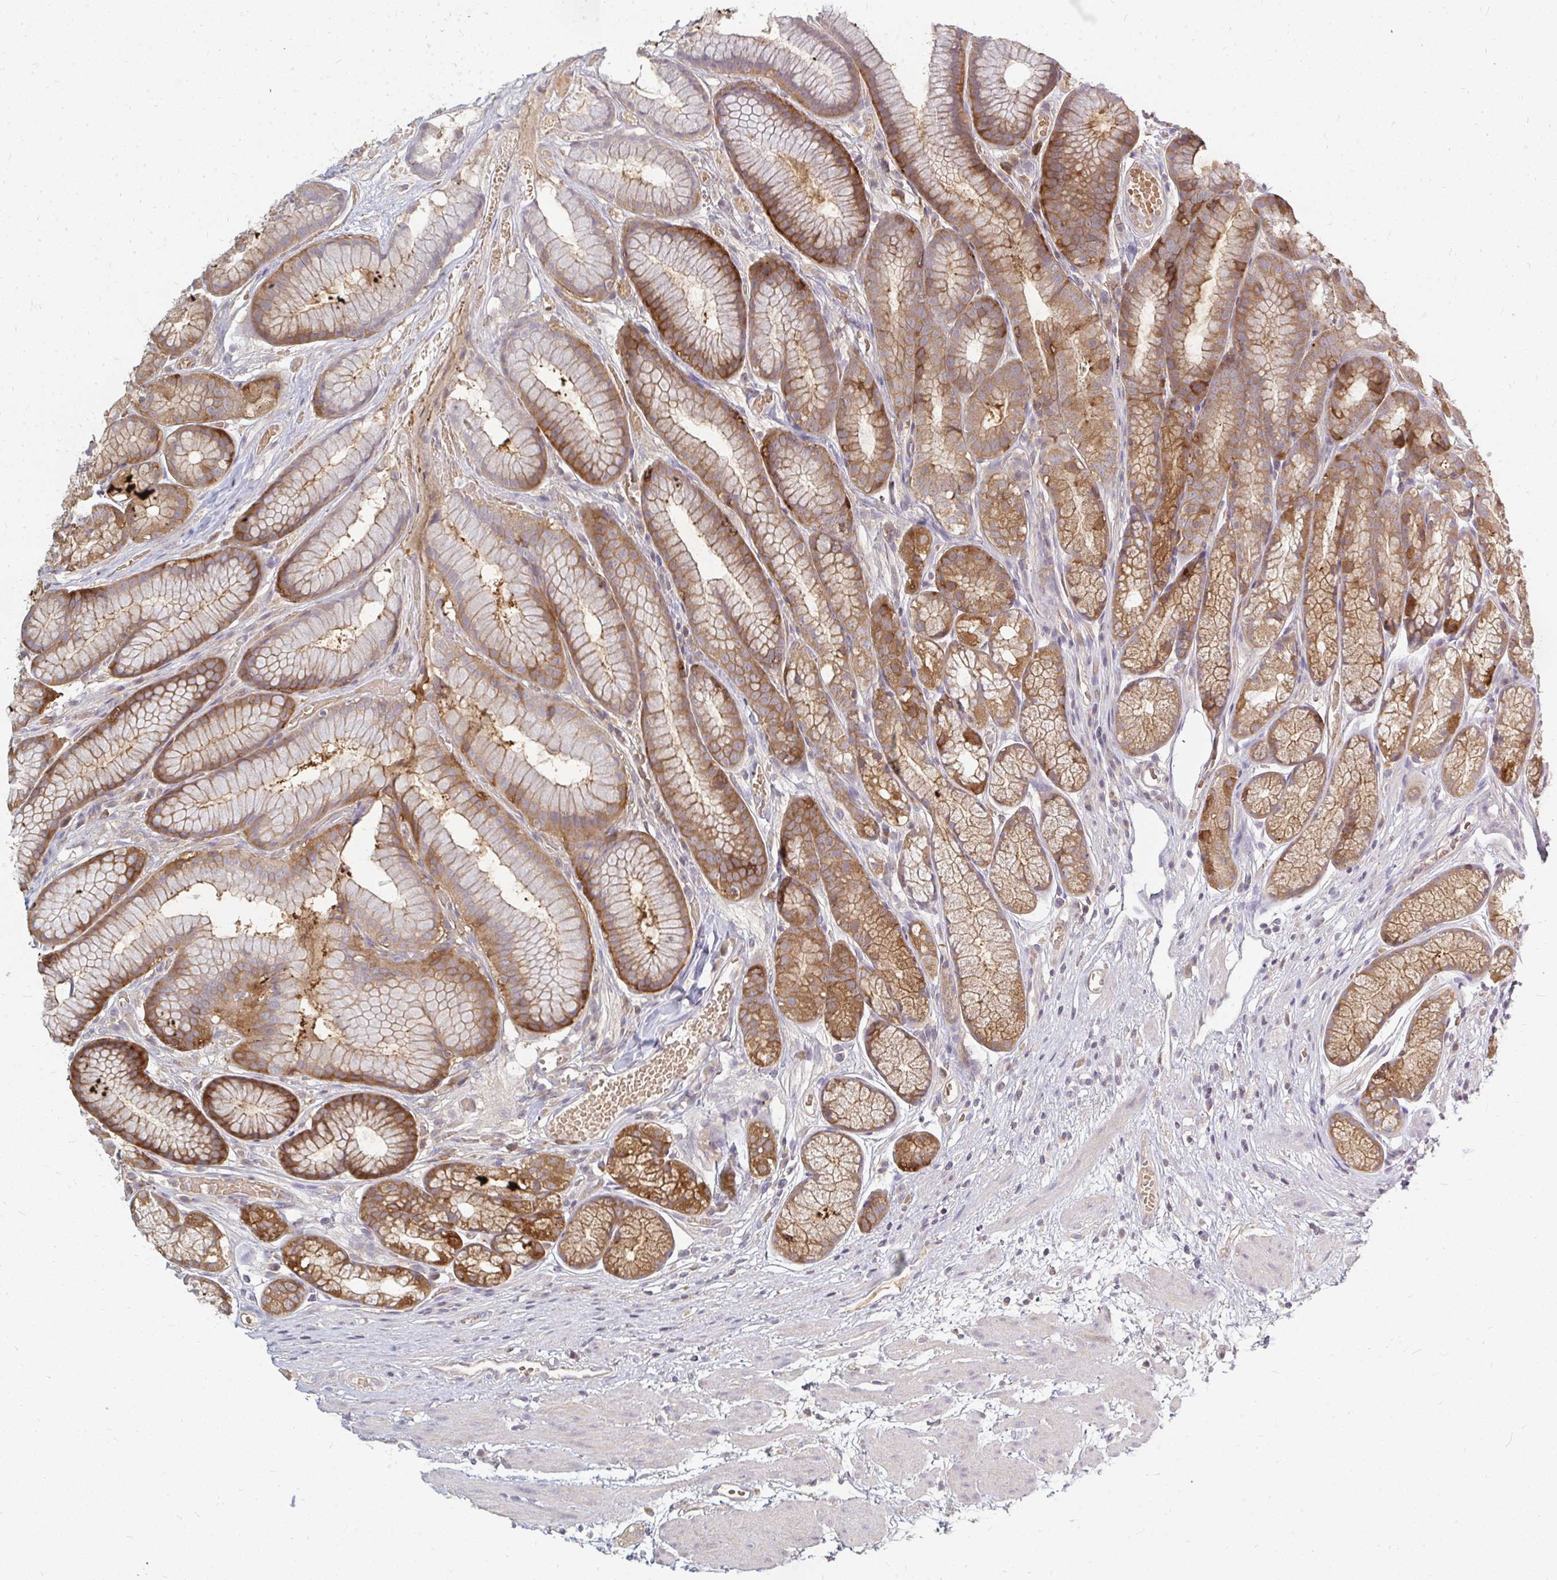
{"staining": {"intensity": "moderate", "quantity": ">75%", "location": "cytoplasmic/membranous"}, "tissue": "stomach", "cell_type": "Glandular cells", "image_type": "normal", "snomed": [{"axis": "morphology", "description": "Normal tissue, NOS"}, {"axis": "topography", "description": "Smooth muscle"}, {"axis": "topography", "description": "Stomach"}], "caption": "A photomicrograph of human stomach stained for a protein exhibits moderate cytoplasmic/membranous brown staining in glandular cells. (DAB (3,3'-diaminobenzidine) = brown stain, brightfield microscopy at high magnification).", "gene": "ZNF285", "patient": {"sex": "male", "age": 70}}